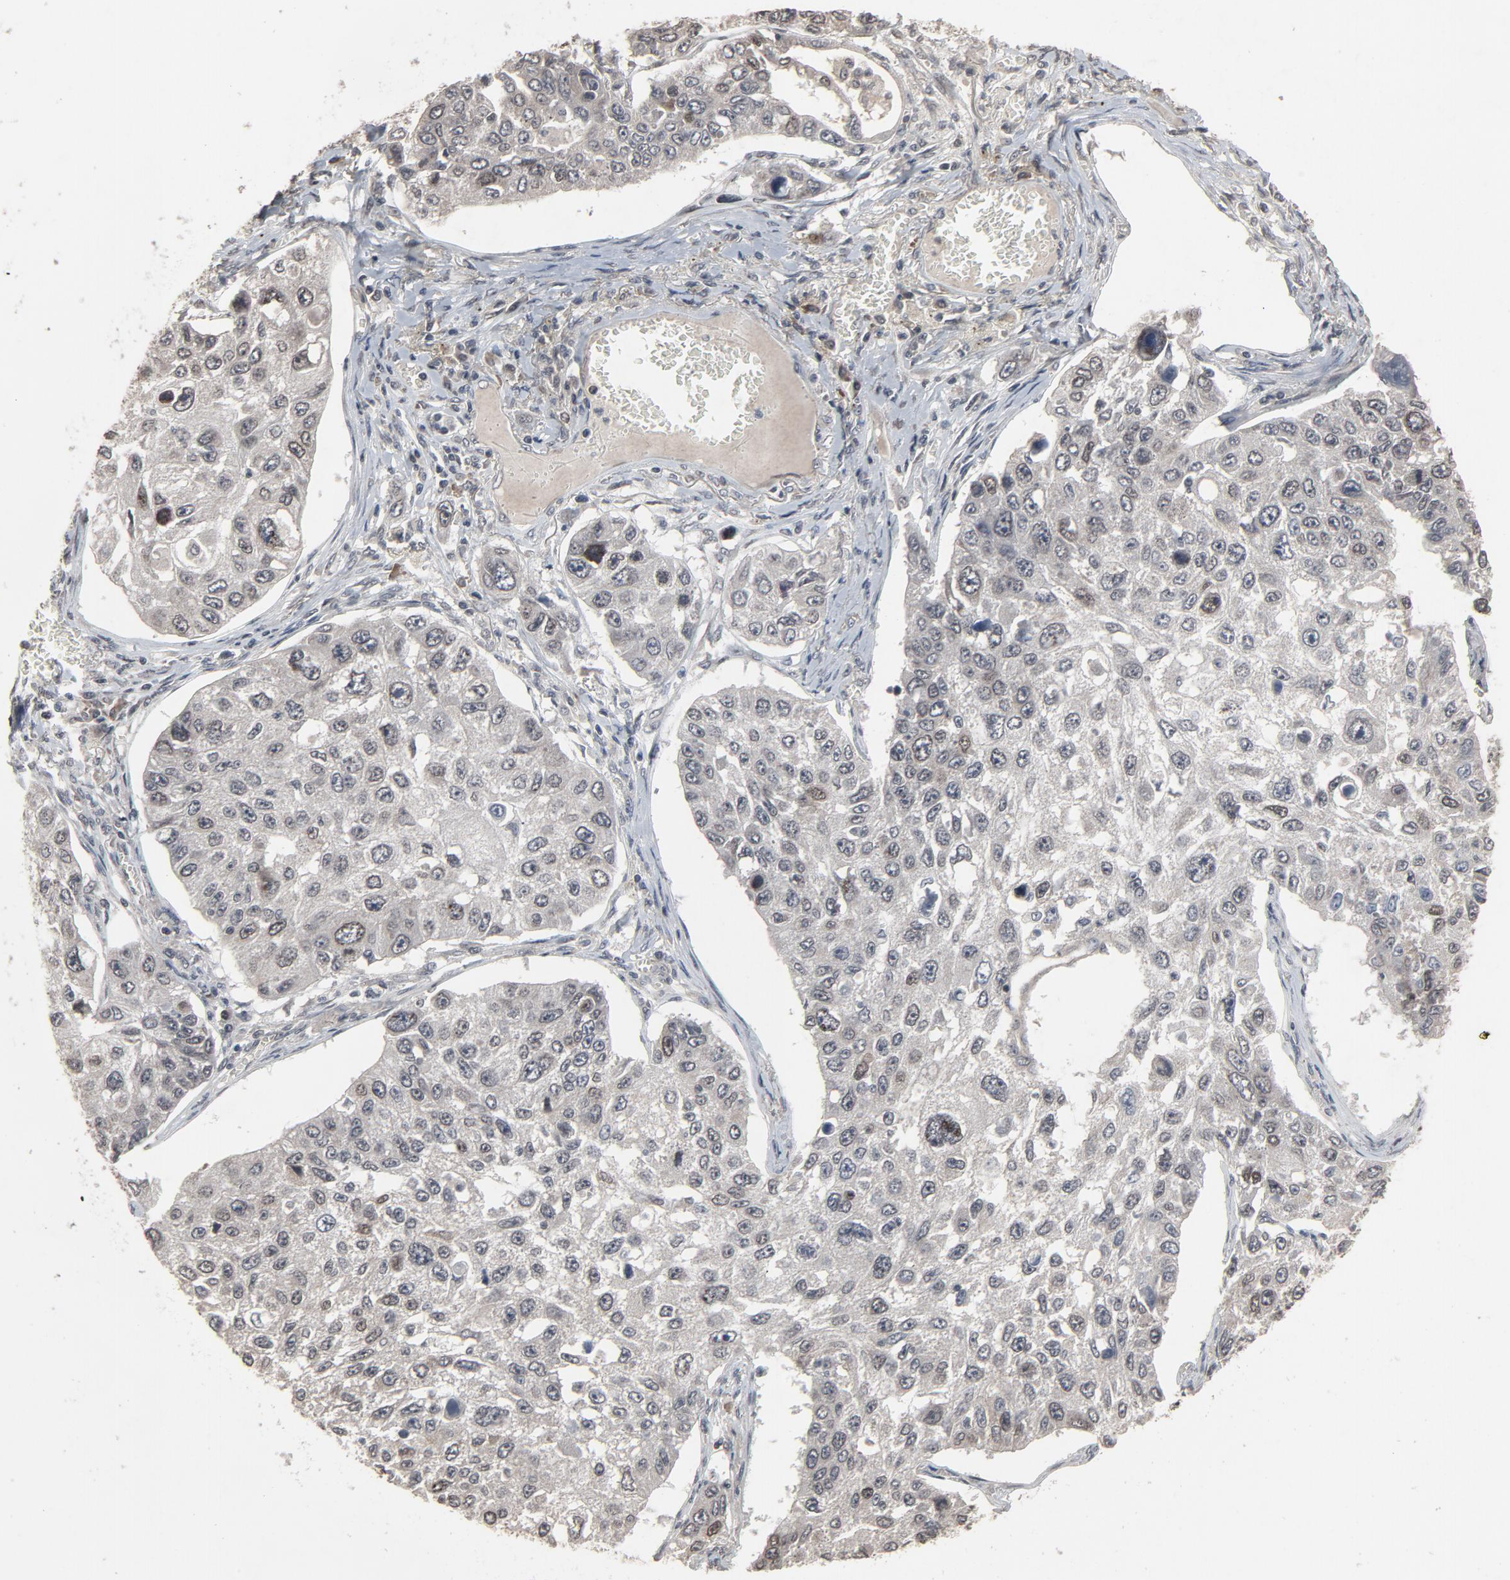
{"staining": {"intensity": "weak", "quantity": "25%-75%", "location": "cytoplasmic/membranous,nuclear"}, "tissue": "lung cancer", "cell_type": "Tumor cells", "image_type": "cancer", "snomed": [{"axis": "morphology", "description": "Squamous cell carcinoma, NOS"}, {"axis": "topography", "description": "Lung"}], "caption": "Protein expression analysis of lung cancer reveals weak cytoplasmic/membranous and nuclear expression in approximately 25%-75% of tumor cells.", "gene": "POM121", "patient": {"sex": "male", "age": 71}}